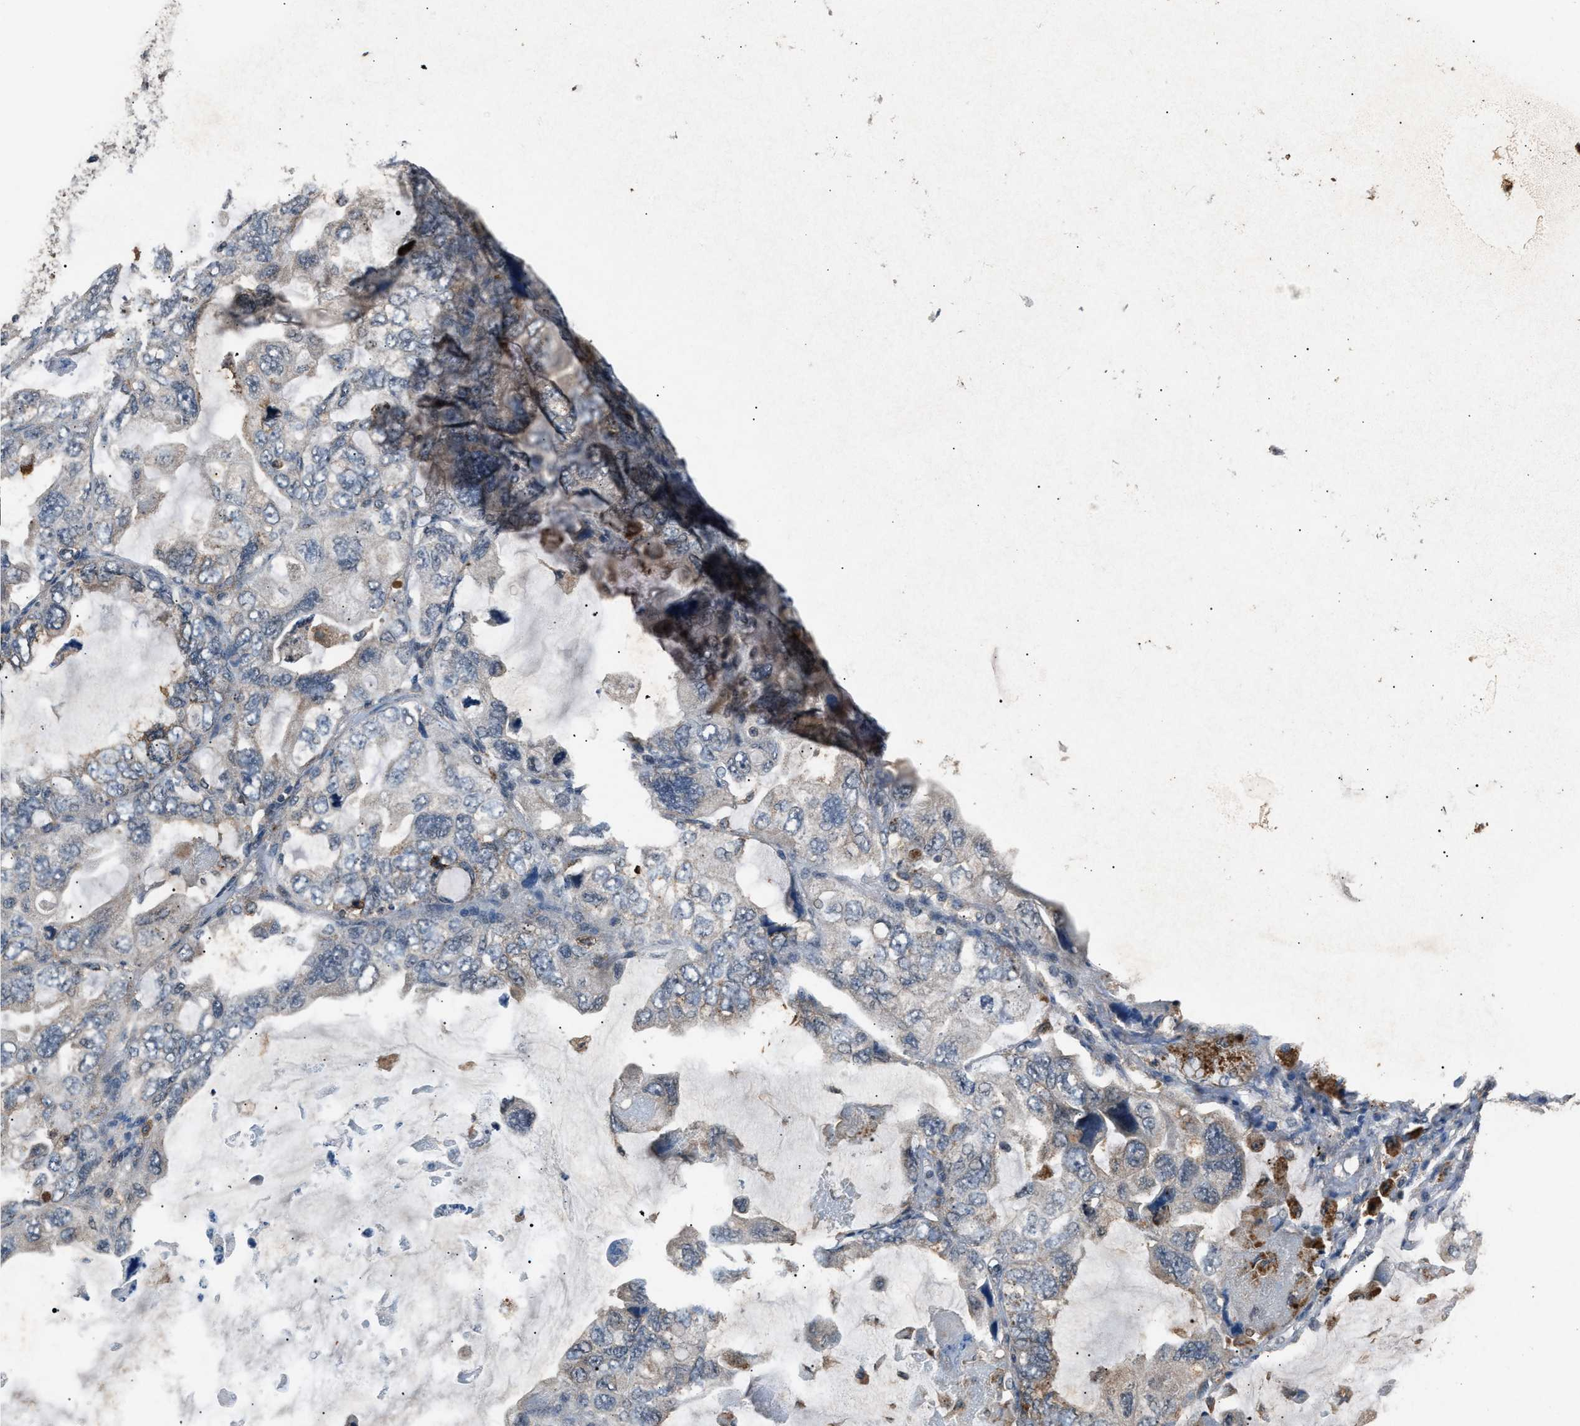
{"staining": {"intensity": "moderate", "quantity": "<25%", "location": "cytoplasmic/membranous"}, "tissue": "lung cancer", "cell_type": "Tumor cells", "image_type": "cancer", "snomed": [{"axis": "morphology", "description": "Squamous cell carcinoma, NOS"}, {"axis": "topography", "description": "Lung"}], "caption": "Moderate cytoplasmic/membranous expression is seen in approximately <25% of tumor cells in lung cancer (squamous cell carcinoma). (DAB (3,3'-diaminobenzidine) IHC with brightfield microscopy, high magnification).", "gene": "PSMD1", "patient": {"sex": "female", "age": 73}}